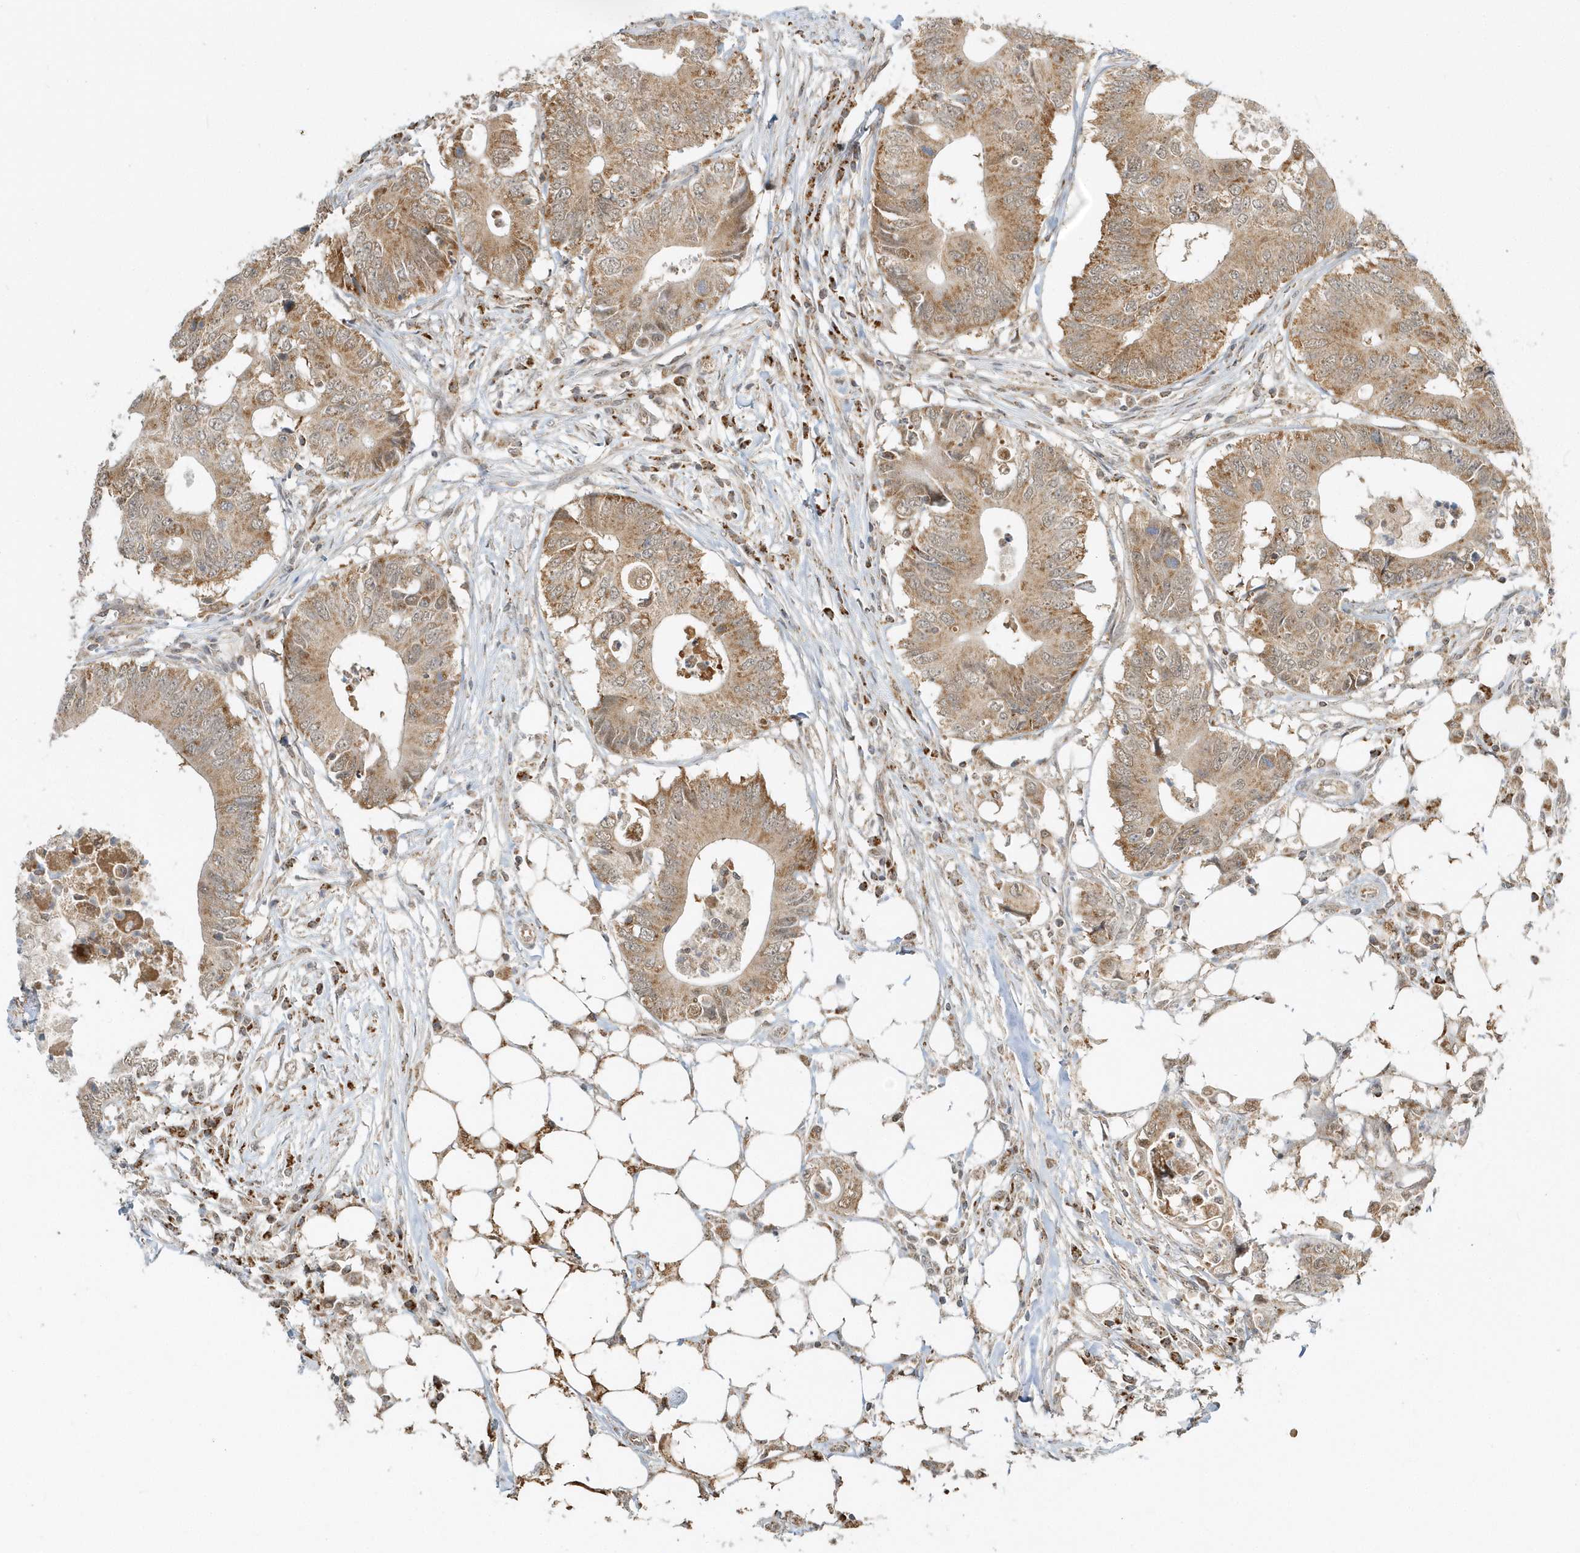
{"staining": {"intensity": "moderate", "quantity": ">75%", "location": "cytoplasmic/membranous"}, "tissue": "colorectal cancer", "cell_type": "Tumor cells", "image_type": "cancer", "snomed": [{"axis": "morphology", "description": "Adenocarcinoma, NOS"}, {"axis": "topography", "description": "Colon"}], "caption": "Colorectal cancer (adenocarcinoma) stained for a protein exhibits moderate cytoplasmic/membranous positivity in tumor cells. Immunohistochemistry (ihc) stains the protein in brown and the nuclei are stained blue.", "gene": "PSMD6", "patient": {"sex": "male", "age": 71}}